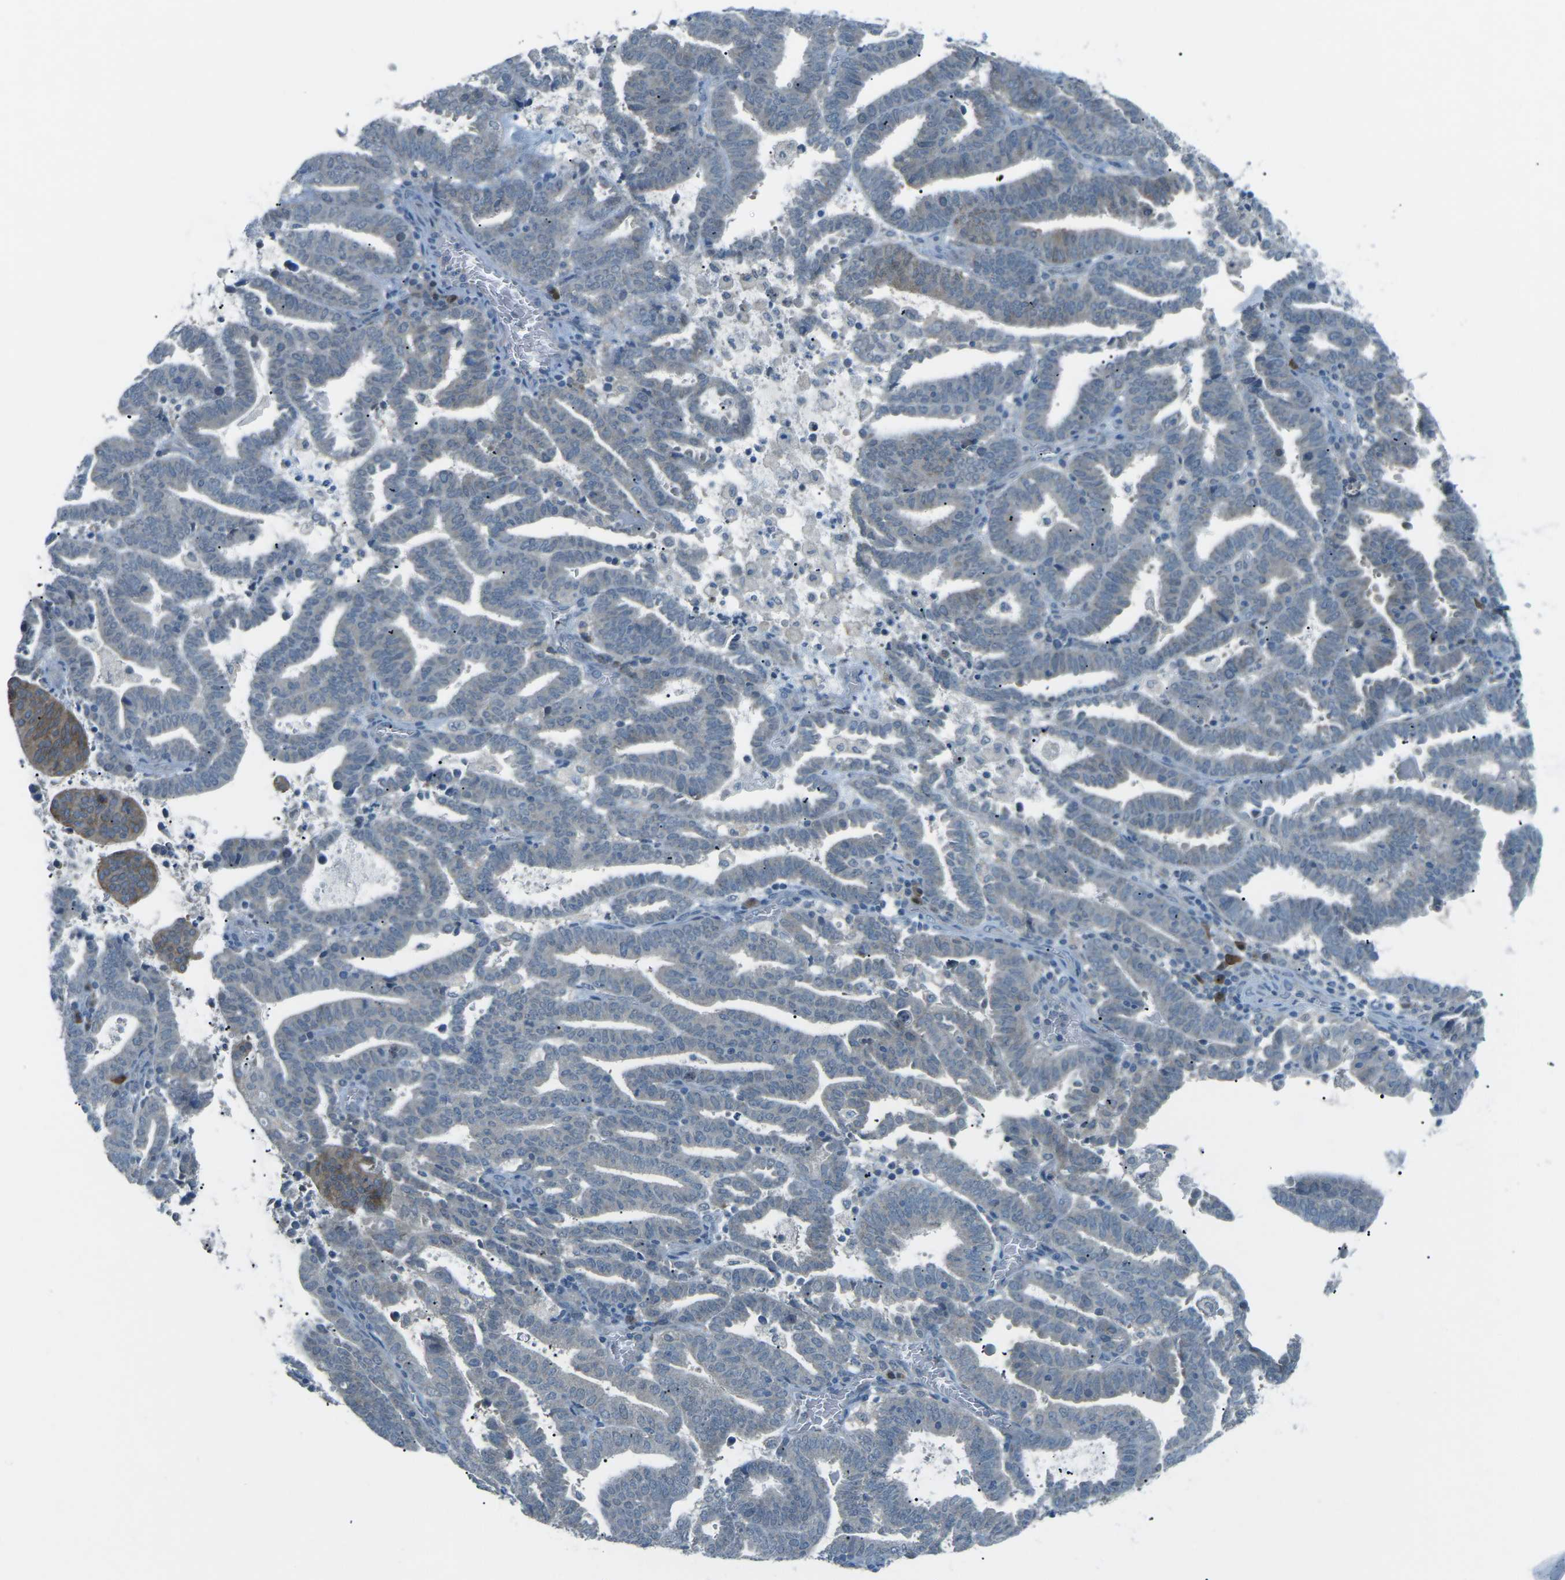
{"staining": {"intensity": "moderate", "quantity": "<25%", "location": "cytoplasmic/membranous"}, "tissue": "endometrial cancer", "cell_type": "Tumor cells", "image_type": "cancer", "snomed": [{"axis": "morphology", "description": "Adenocarcinoma, NOS"}, {"axis": "topography", "description": "Uterus"}], "caption": "Human endometrial cancer (adenocarcinoma) stained with a brown dye shows moderate cytoplasmic/membranous positive expression in approximately <25% of tumor cells.", "gene": "PRKCA", "patient": {"sex": "female", "age": 83}}